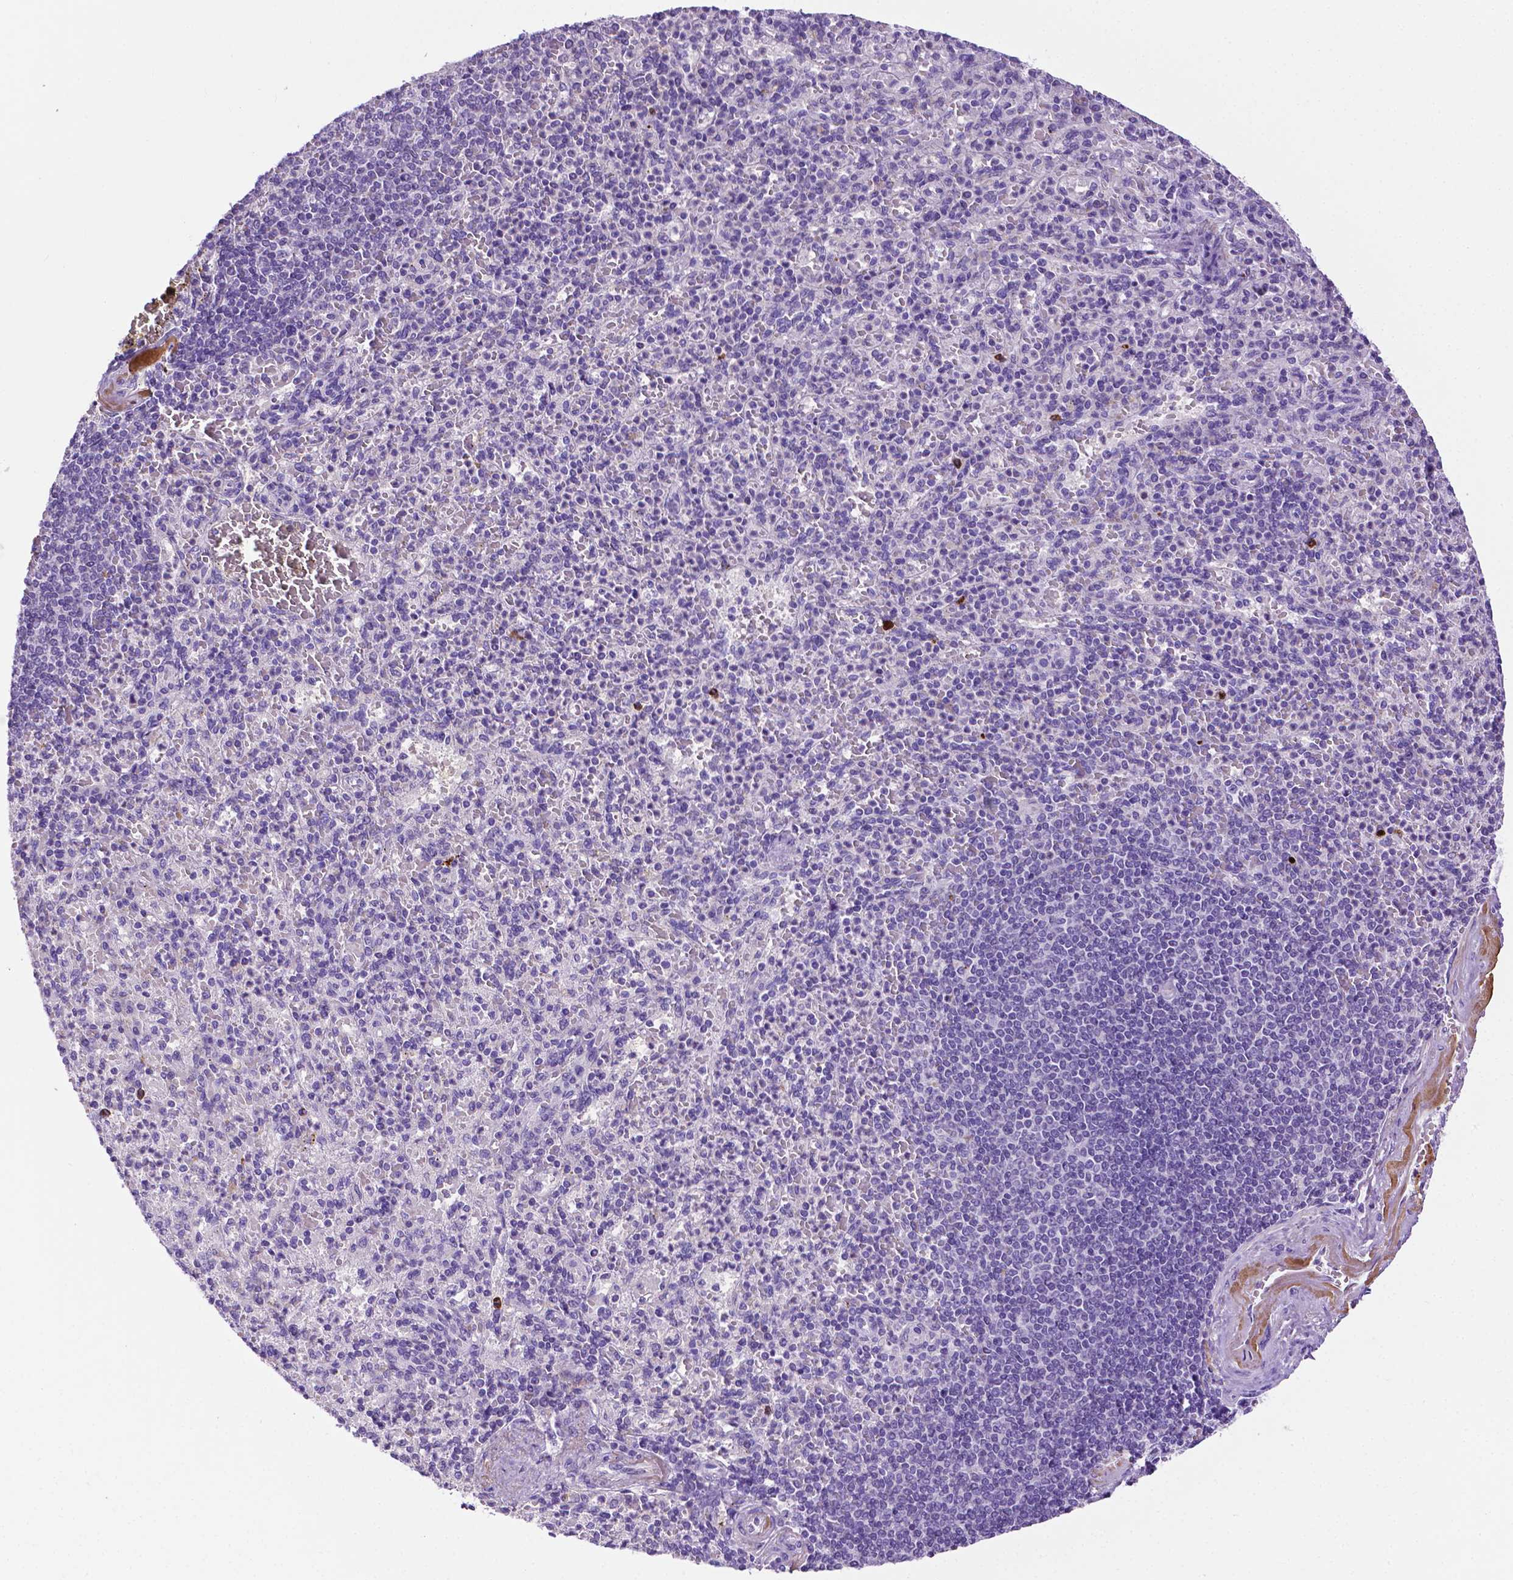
{"staining": {"intensity": "negative", "quantity": "none", "location": "none"}, "tissue": "spleen", "cell_type": "Cells in red pulp", "image_type": "normal", "snomed": [{"axis": "morphology", "description": "Normal tissue, NOS"}, {"axis": "topography", "description": "Spleen"}], "caption": "Immunohistochemistry photomicrograph of benign spleen: human spleen stained with DAB (3,3'-diaminobenzidine) reveals no significant protein staining in cells in red pulp. (DAB immunohistochemistry visualized using brightfield microscopy, high magnification).", "gene": "MMP27", "patient": {"sex": "female", "age": 74}}